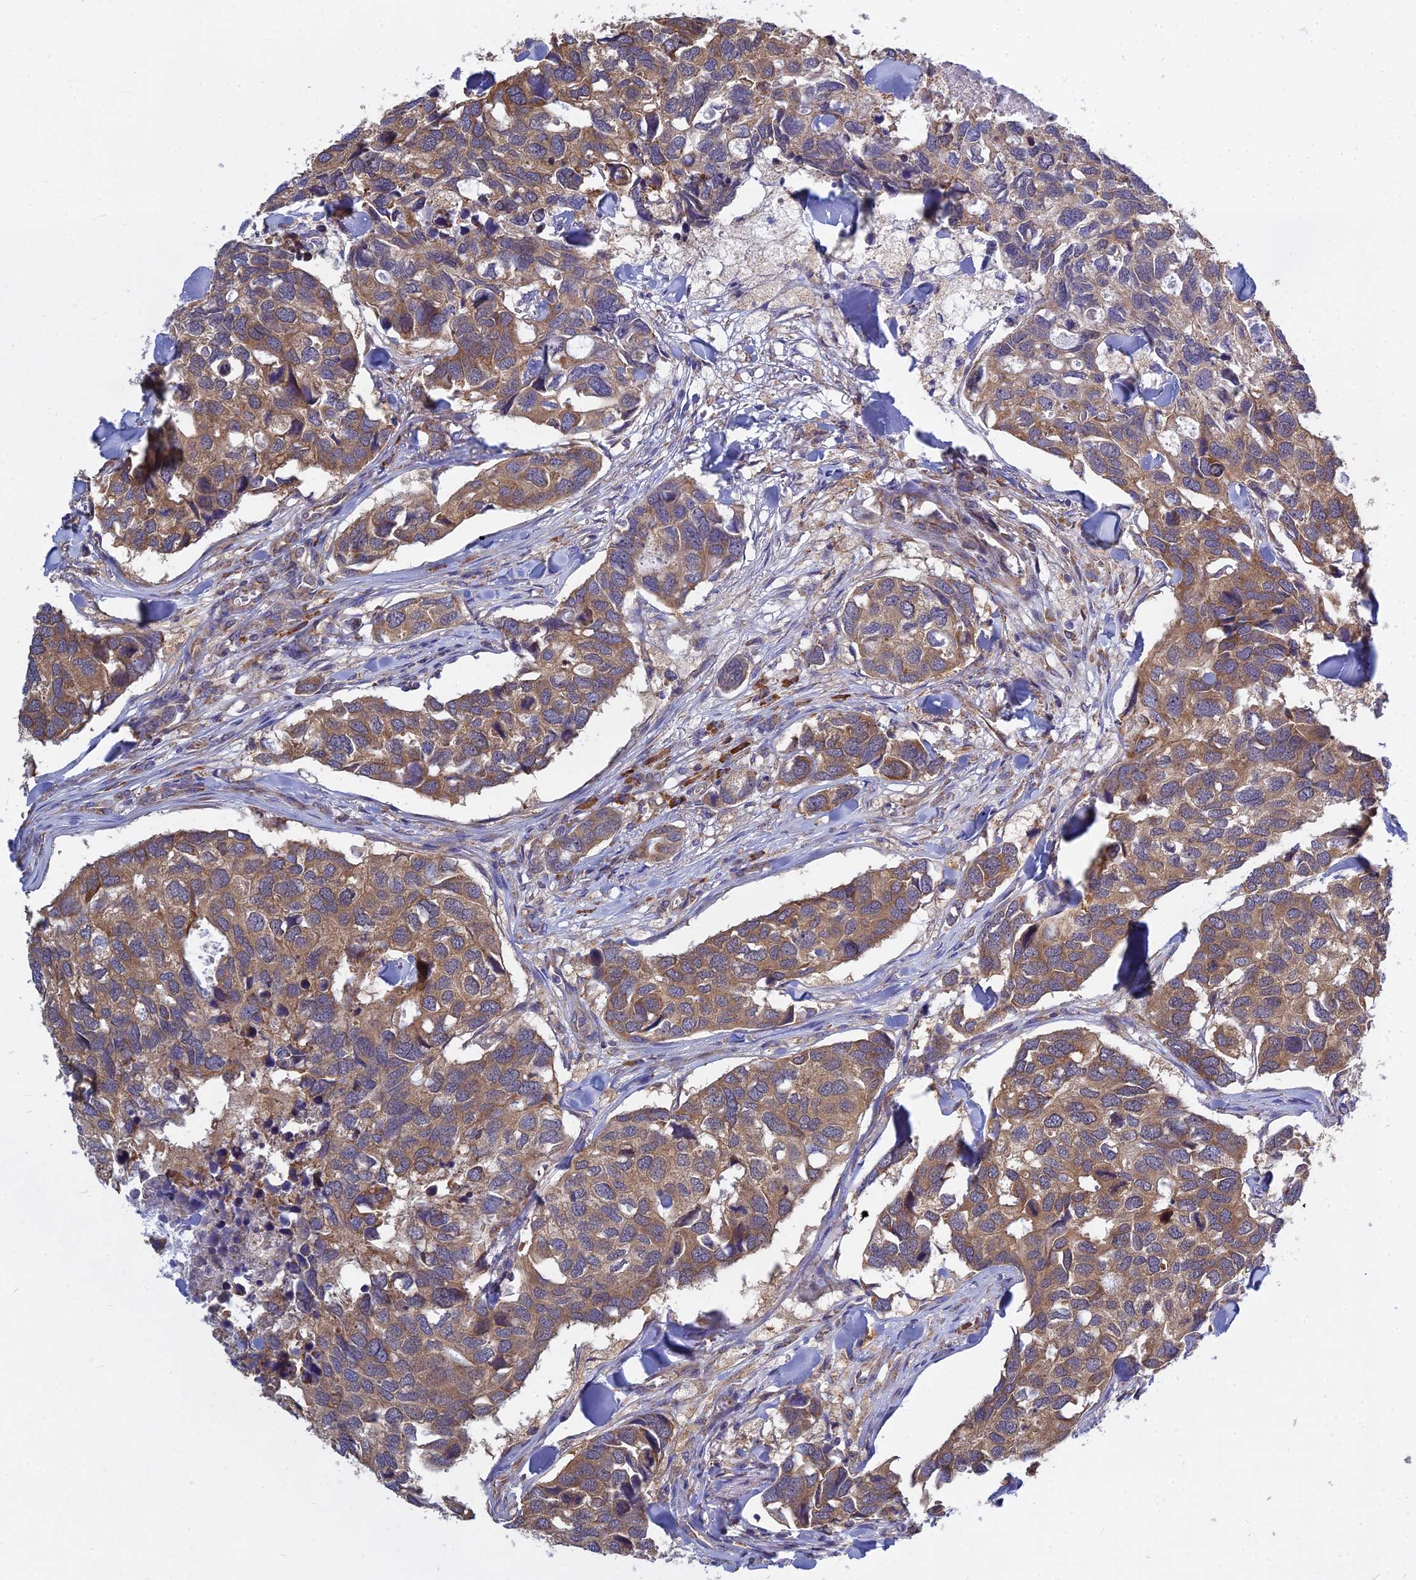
{"staining": {"intensity": "moderate", "quantity": ">75%", "location": "cytoplasmic/membranous"}, "tissue": "breast cancer", "cell_type": "Tumor cells", "image_type": "cancer", "snomed": [{"axis": "morphology", "description": "Duct carcinoma"}, {"axis": "topography", "description": "Breast"}], "caption": "IHC (DAB) staining of human breast cancer (invasive ductal carcinoma) demonstrates moderate cytoplasmic/membranous protein positivity in about >75% of tumor cells. (DAB (3,3'-diaminobenzidine) = brown stain, brightfield microscopy at high magnification).", "gene": "KIAA1143", "patient": {"sex": "female", "age": 83}}